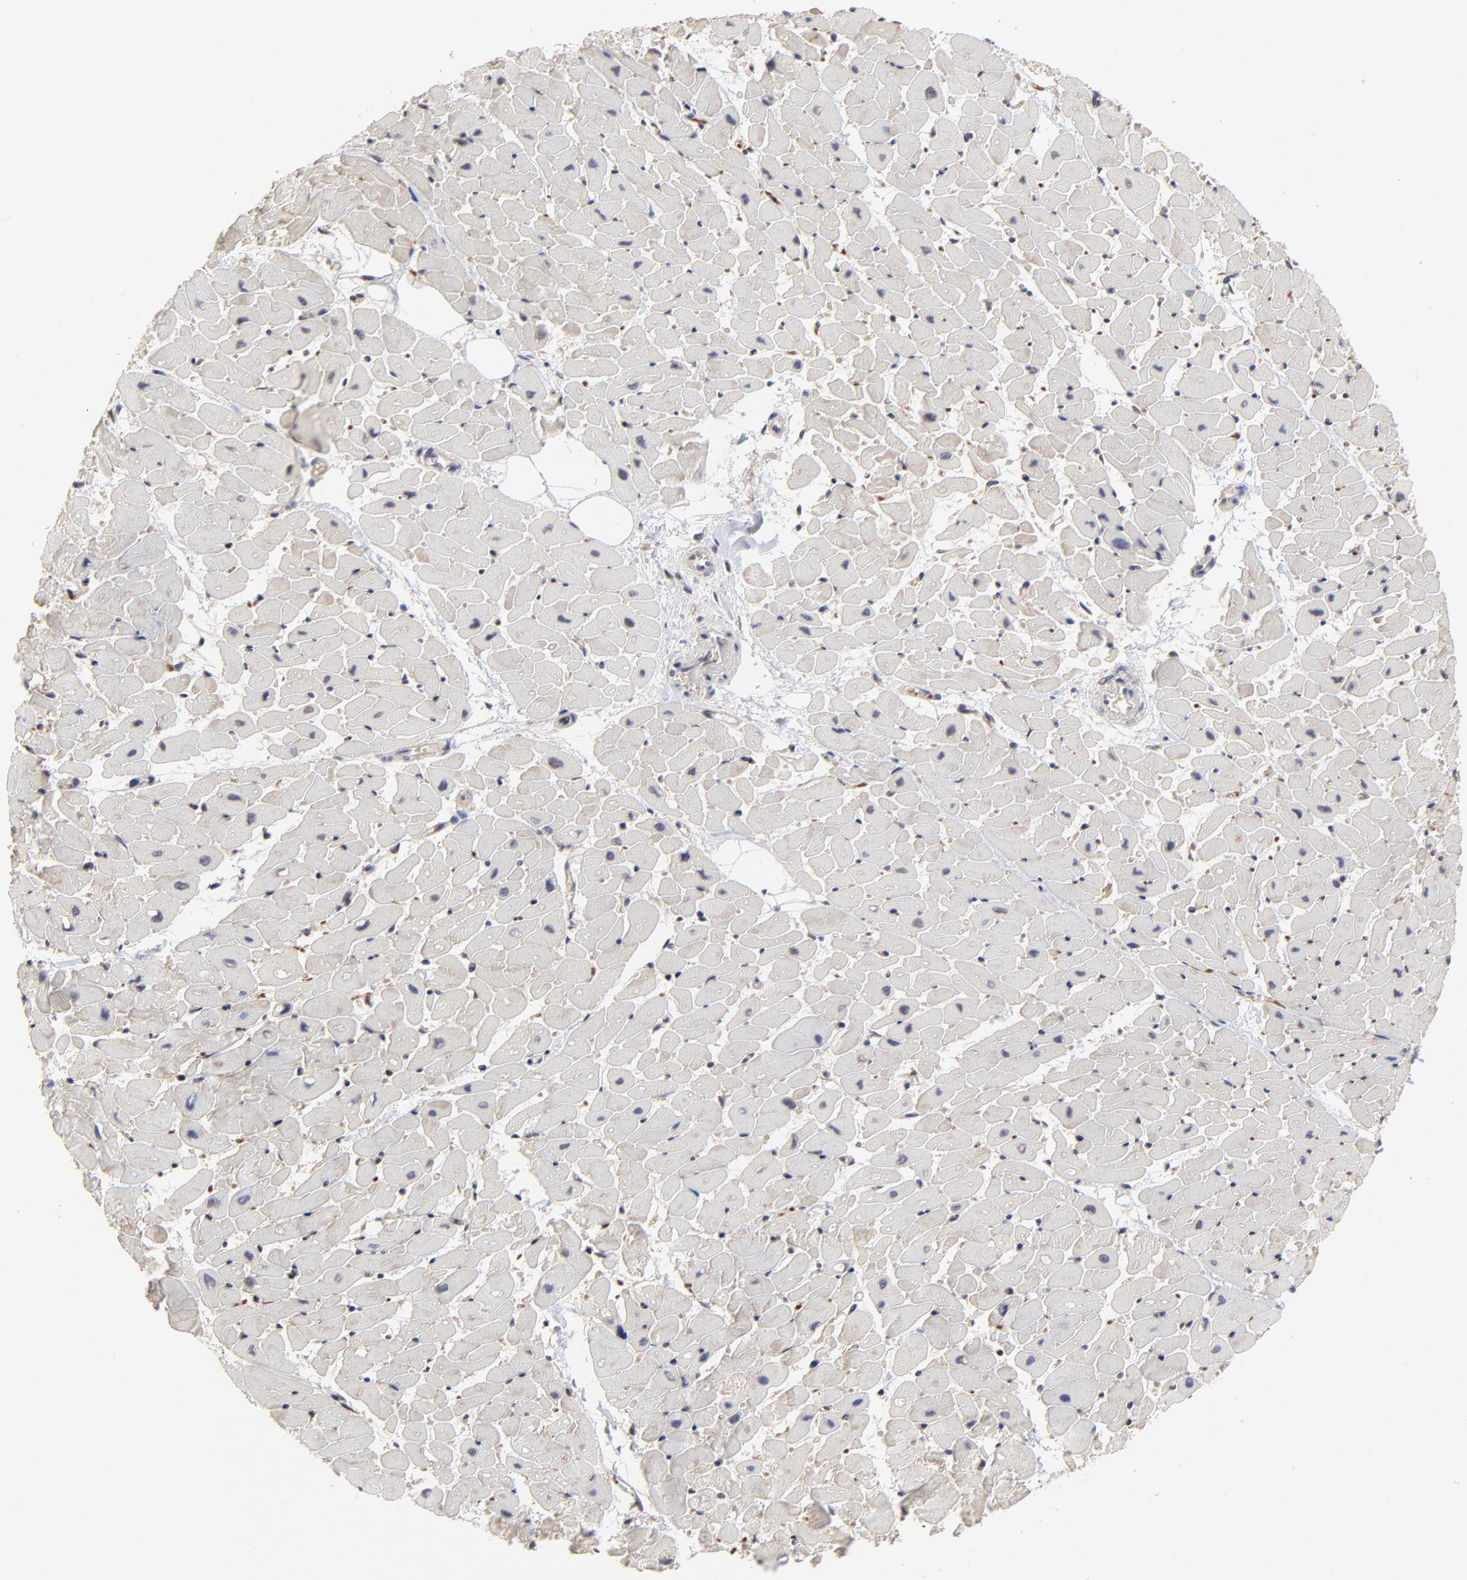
{"staining": {"intensity": "negative", "quantity": "none", "location": "none"}, "tissue": "heart muscle", "cell_type": "Cardiomyocytes", "image_type": "normal", "snomed": [{"axis": "morphology", "description": "Normal tissue, NOS"}, {"axis": "topography", "description": "Heart"}], "caption": "An immunohistochemistry (IHC) histopathology image of normal heart muscle is shown. There is no staining in cardiomyocytes of heart muscle.", "gene": "FRMD8", "patient": {"sex": "female", "age": 19}}